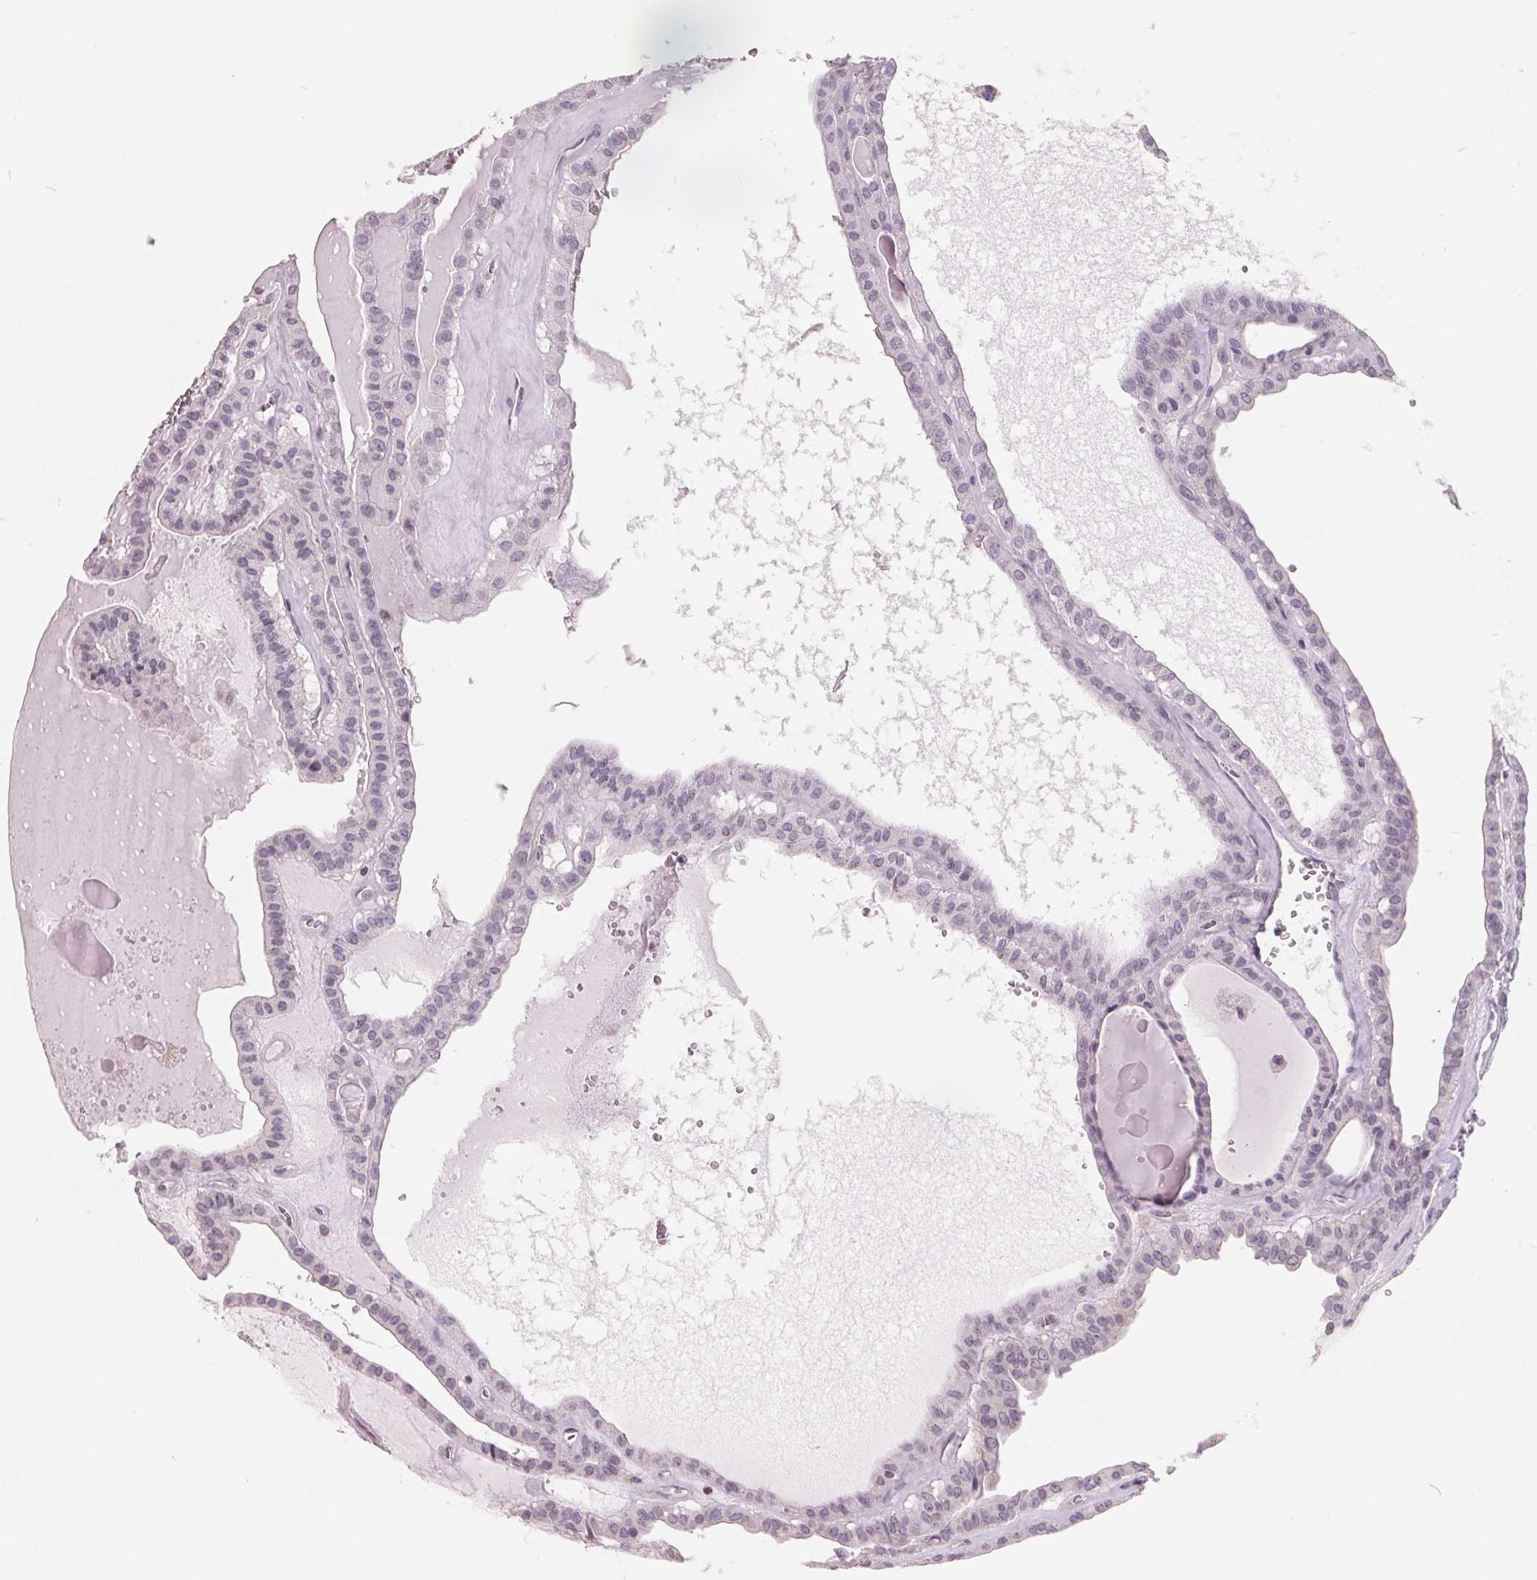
{"staining": {"intensity": "negative", "quantity": "none", "location": "none"}, "tissue": "thyroid cancer", "cell_type": "Tumor cells", "image_type": "cancer", "snomed": [{"axis": "morphology", "description": "Papillary adenocarcinoma, NOS"}, {"axis": "topography", "description": "Thyroid gland"}], "caption": "Tumor cells are negative for protein expression in human thyroid cancer.", "gene": "FTCD", "patient": {"sex": "male", "age": 52}}